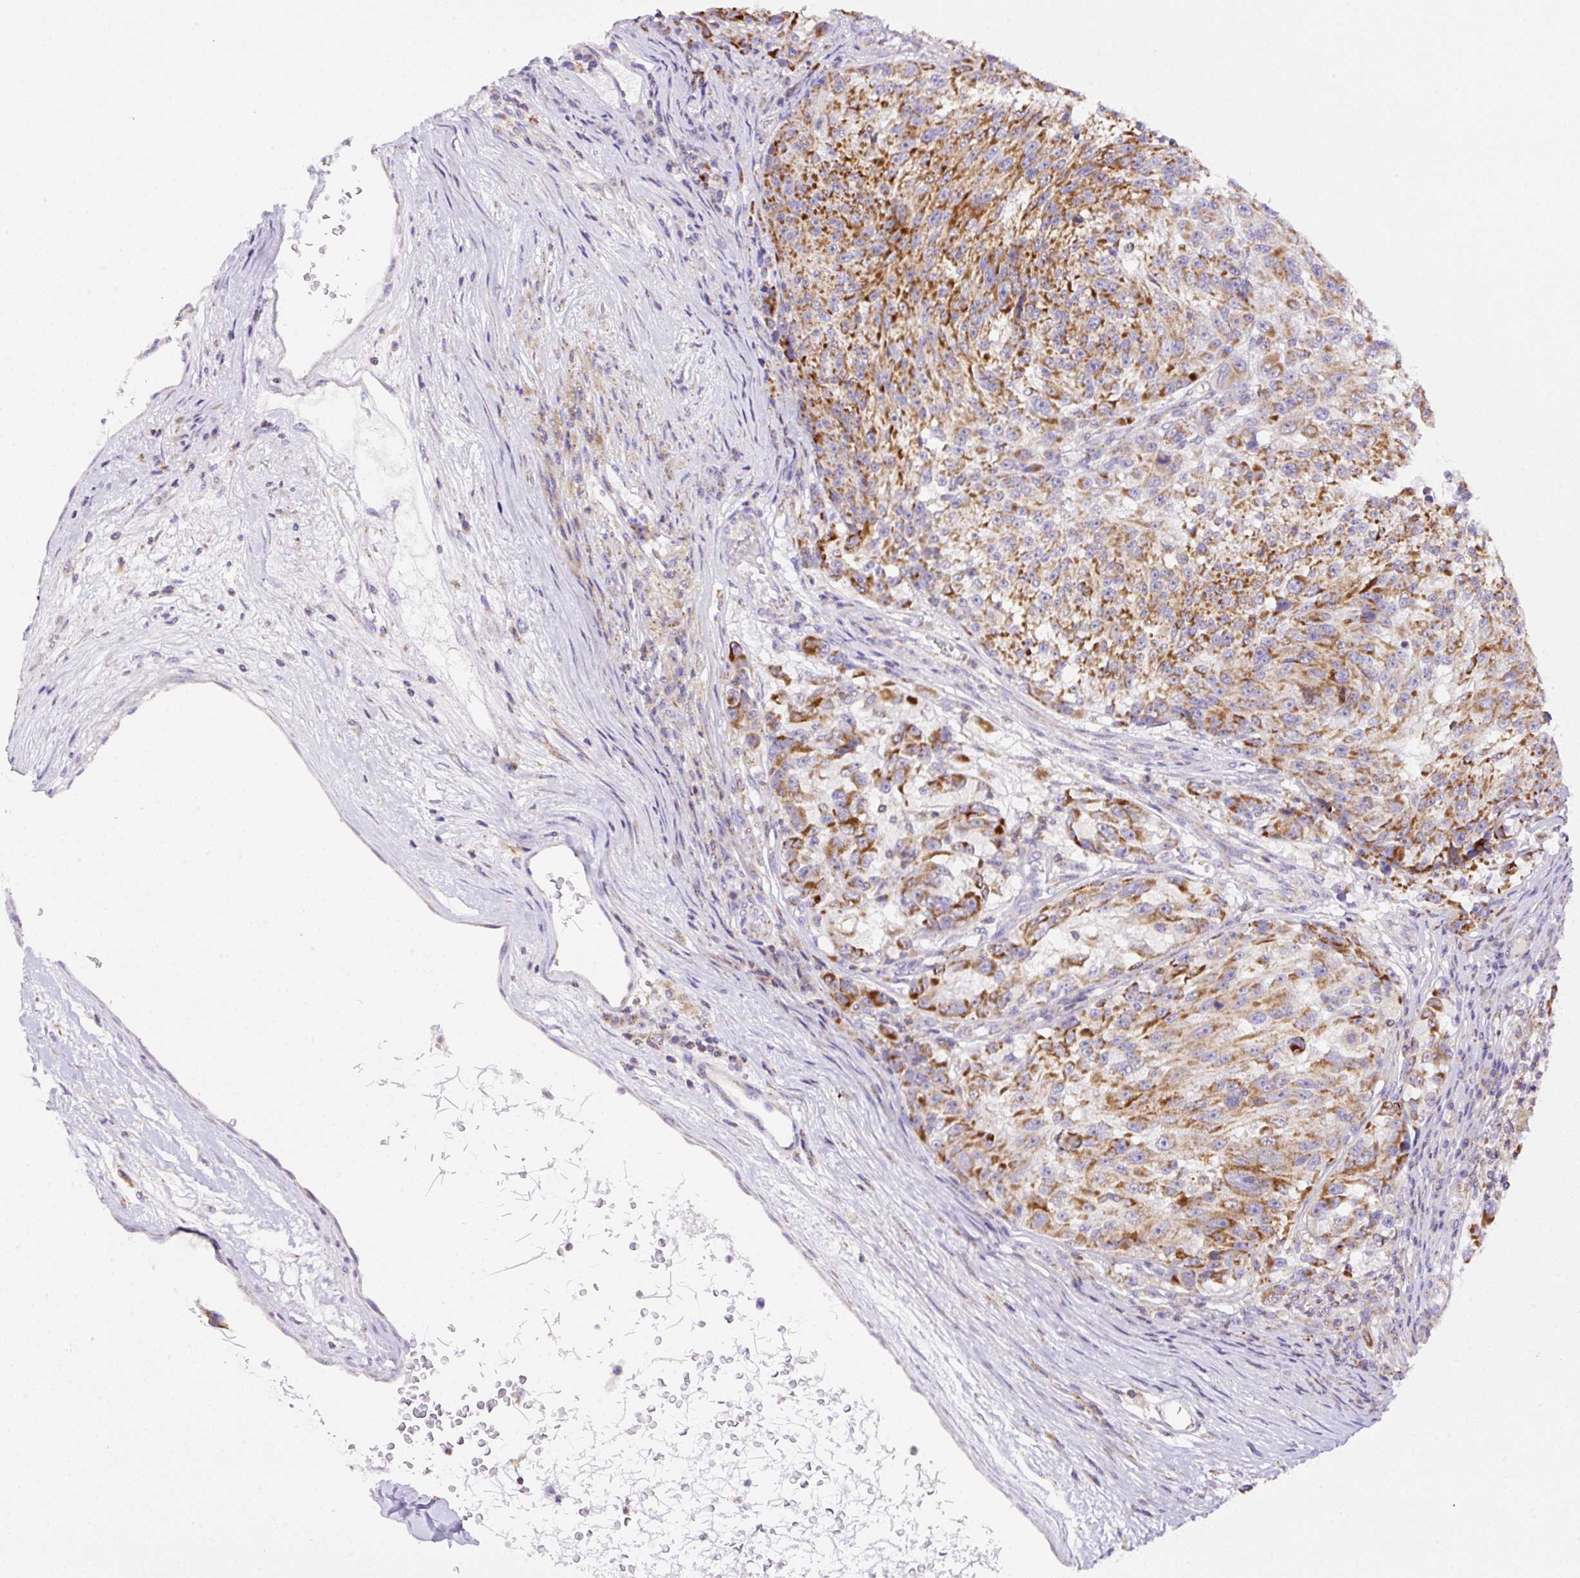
{"staining": {"intensity": "moderate", "quantity": ">75%", "location": "cytoplasmic/membranous"}, "tissue": "melanoma", "cell_type": "Tumor cells", "image_type": "cancer", "snomed": [{"axis": "morphology", "description": "Malignant melanoma, NOS"}, {"axis": "topography", "description": "Skin"}], "caption": "The immunohistochemical stain labels moderate cytoplasmic/membranous expression in tumor cells of melanoma tissue.", "gene": "NF1", "patient": {"sex": "male", "age": 53}}